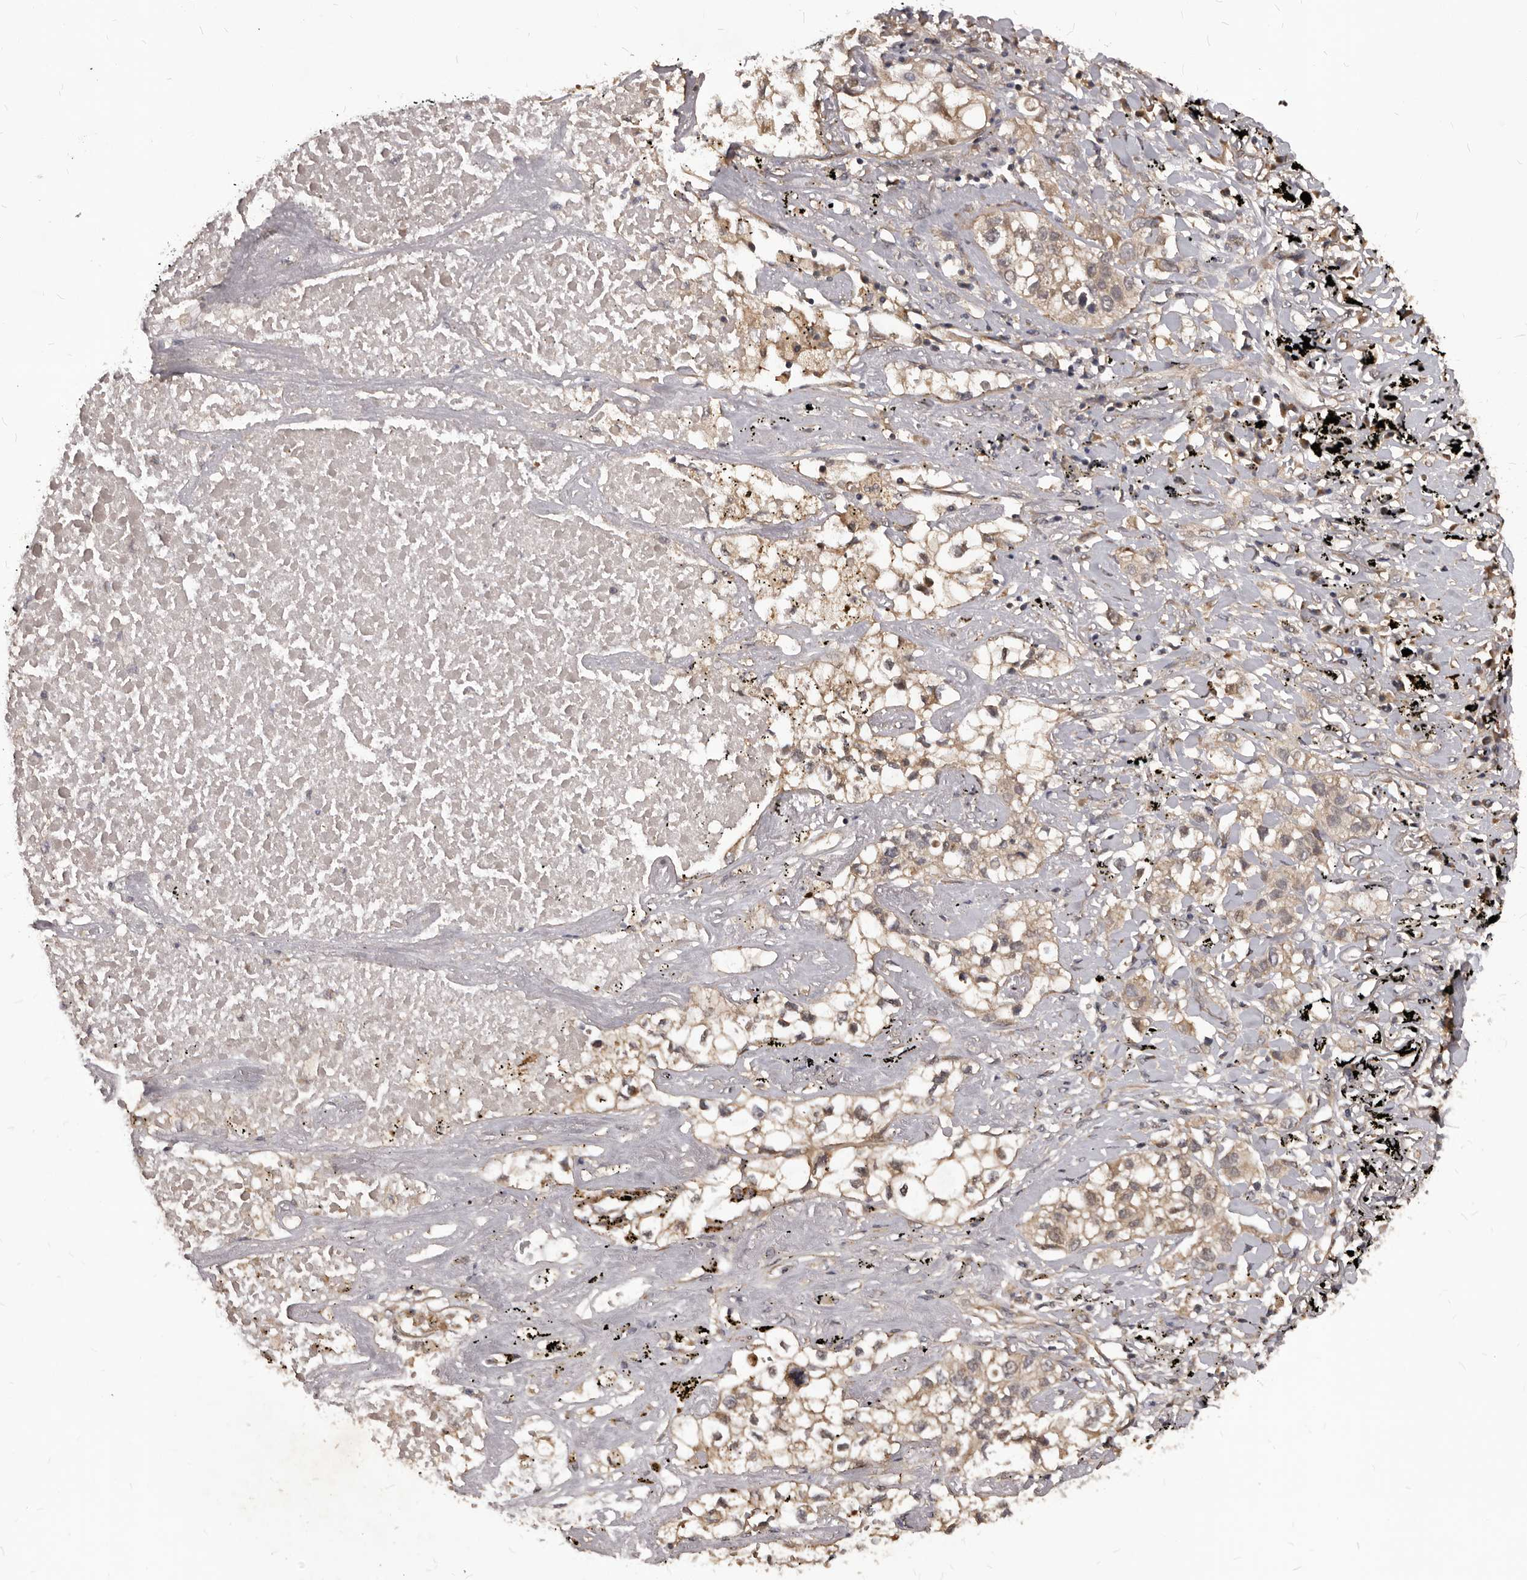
{"staining": {"intensity": "weak", "quantity": "25%-75%", "location": "cytoplasmic/membranous"}, "tissue": "lung cancer", "cell_type": "Tumor cells", "image_type": "cancer", "snomed": [{"axis": "morphology", "description": "Adenocarcinoma, NOS"}, {"axis": "topography", "description": "Lung"}], "caption": "Protein expression analysis of human lung cancer (adenocarcinoma) reveals weak cytoplasmic/membranous positivity in approximately 25%-75% of tumor cells.", "gene": "GABPB2", "patient": {"sex": "male", "age": 63}}